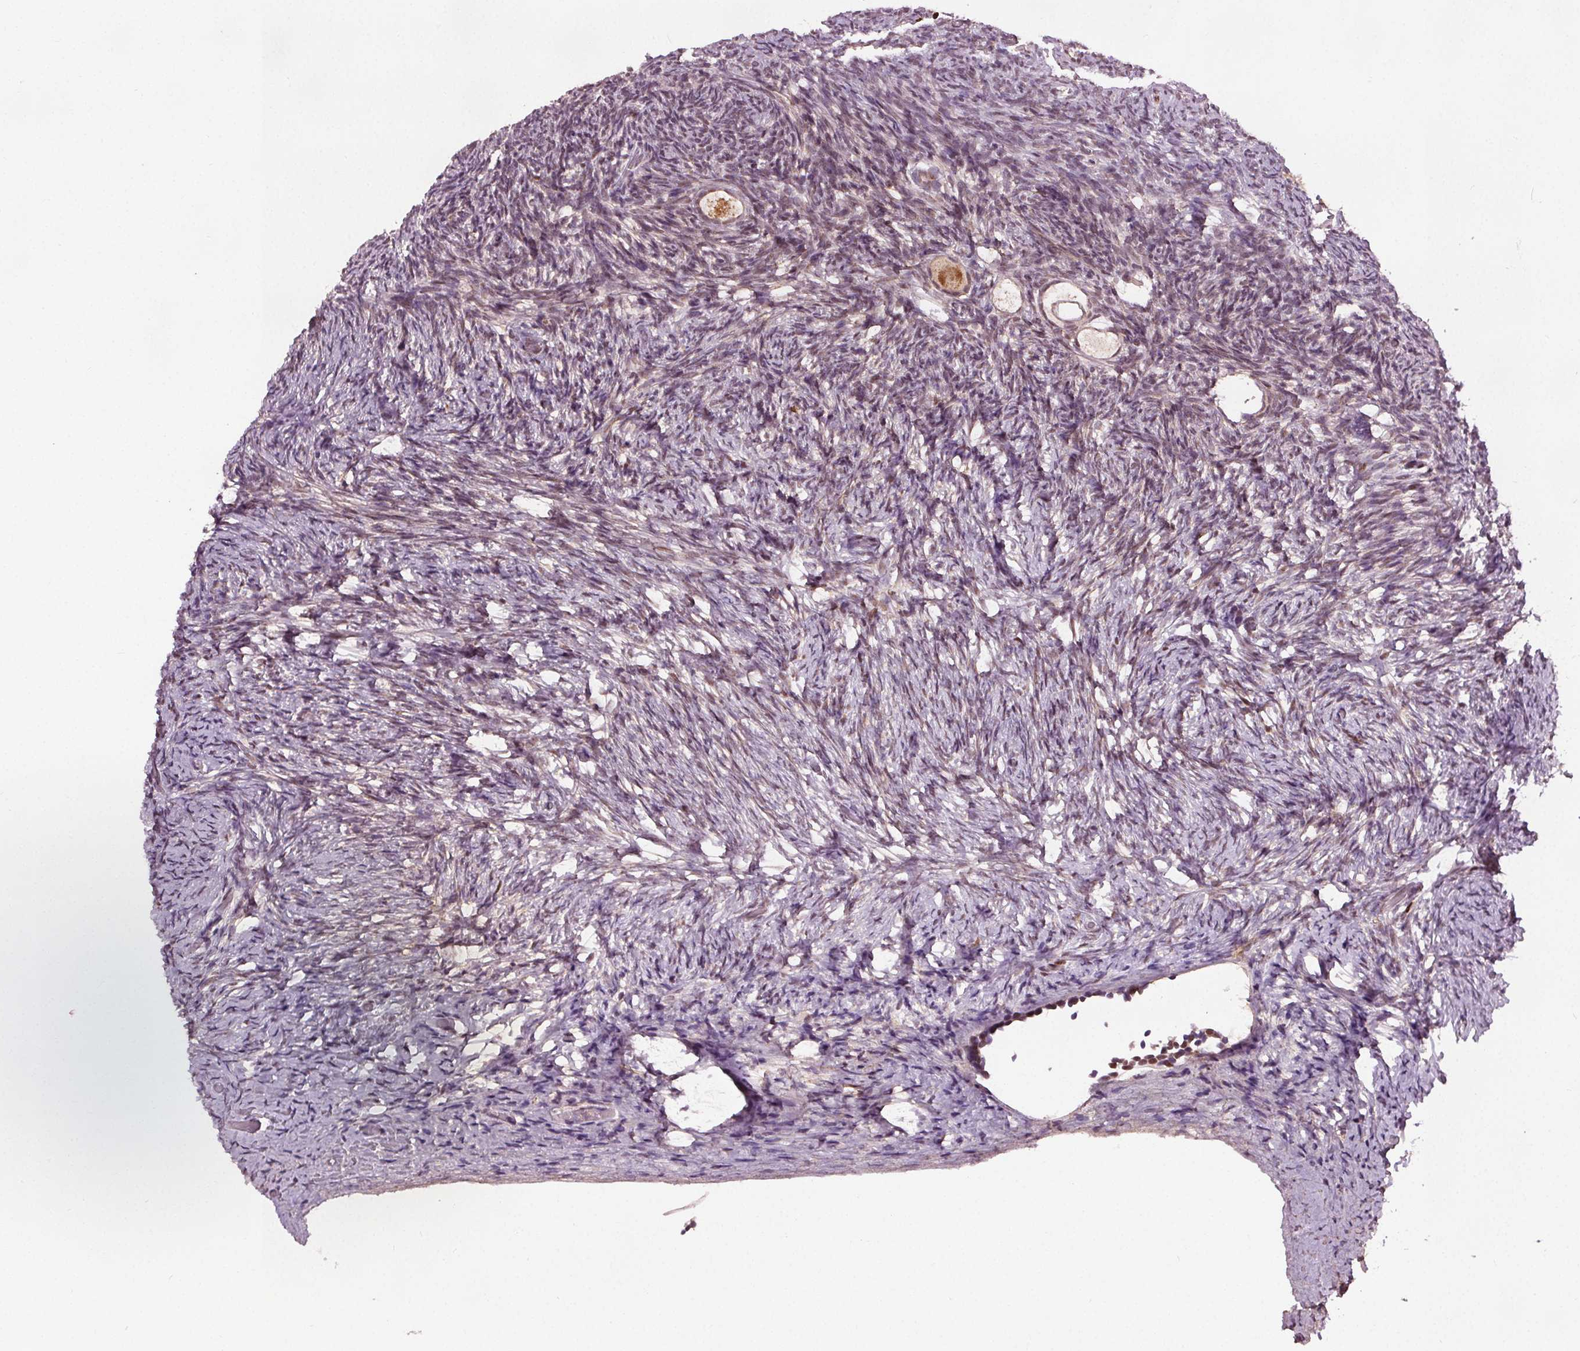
{"staining": {"intensity": "moderate", "quantity": ">75%", "location": "cytoplasmic/membranous,nuclear"}, "tissue": "ovary", "cell_type": "Follicle cells", "image_type": "normal", "snomed": [{"axis": "morphology", "description": "Normal tissue, NOS"}, {"axis": "topography", "description": "Ovary"}], "caption": "Protein staining reveals moderate cytoplasmic/membranous,nuclear expression in approximately >75% of follicle cells in unremarkable ovary.", "gene": "DDX11", "patient": {"sex": "female", "age": 34}}